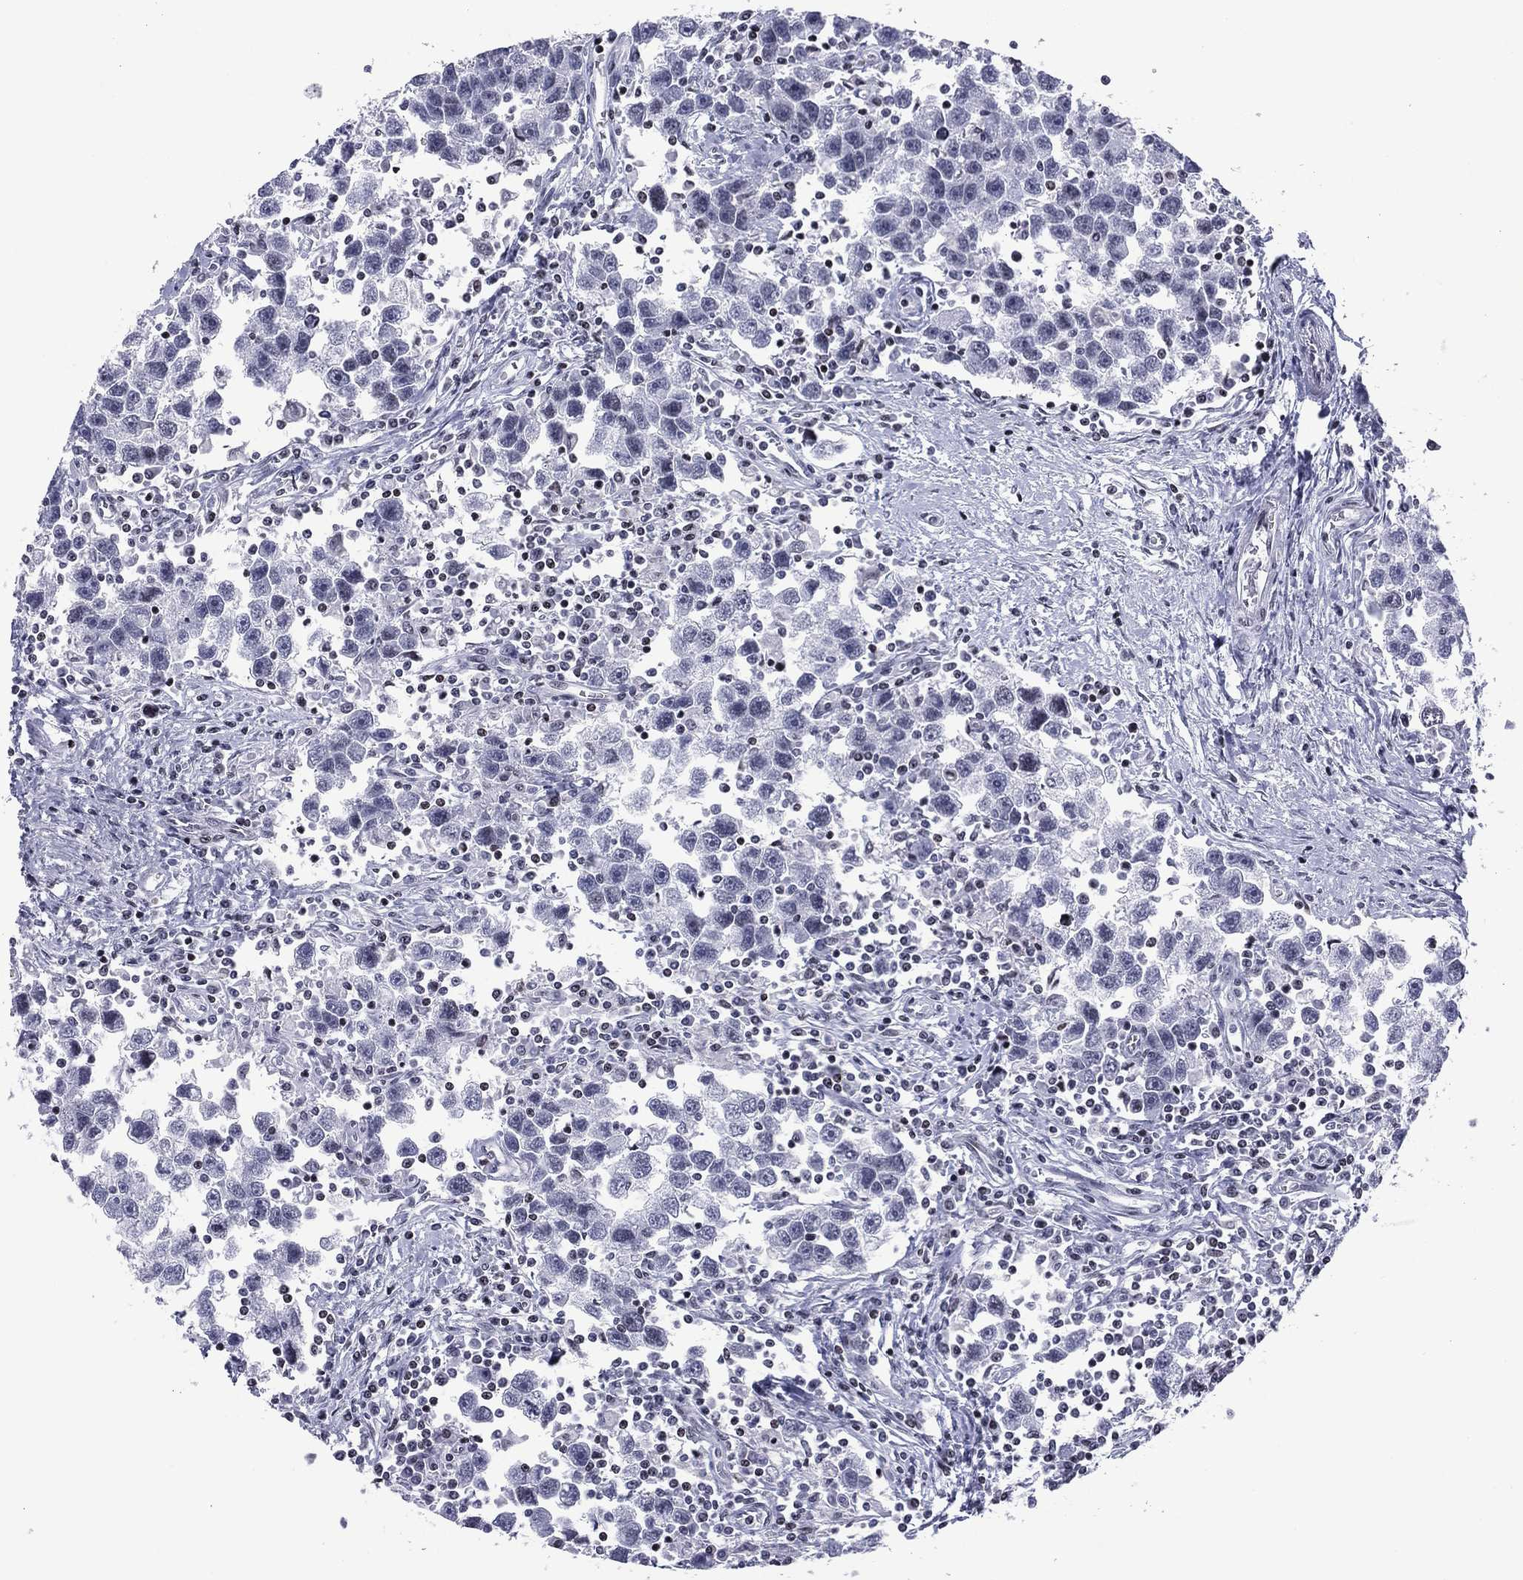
{"staining": {"intensity": "negative", "quantity": "none", "location": "none"}, "tissue": "testis cancer", "cell_type": "Tumor cells", "image_type": "cancer", "snomed": [{"axis": "morphology", "description": "Seminoma, NOS"}, {"axis": "topography", "description": "Testis"}], "caption": "Tumor cells show no significant staining in testis cancer.", "gene": "CCDC144A", "patient": {"sex": "male", "age": 30}}